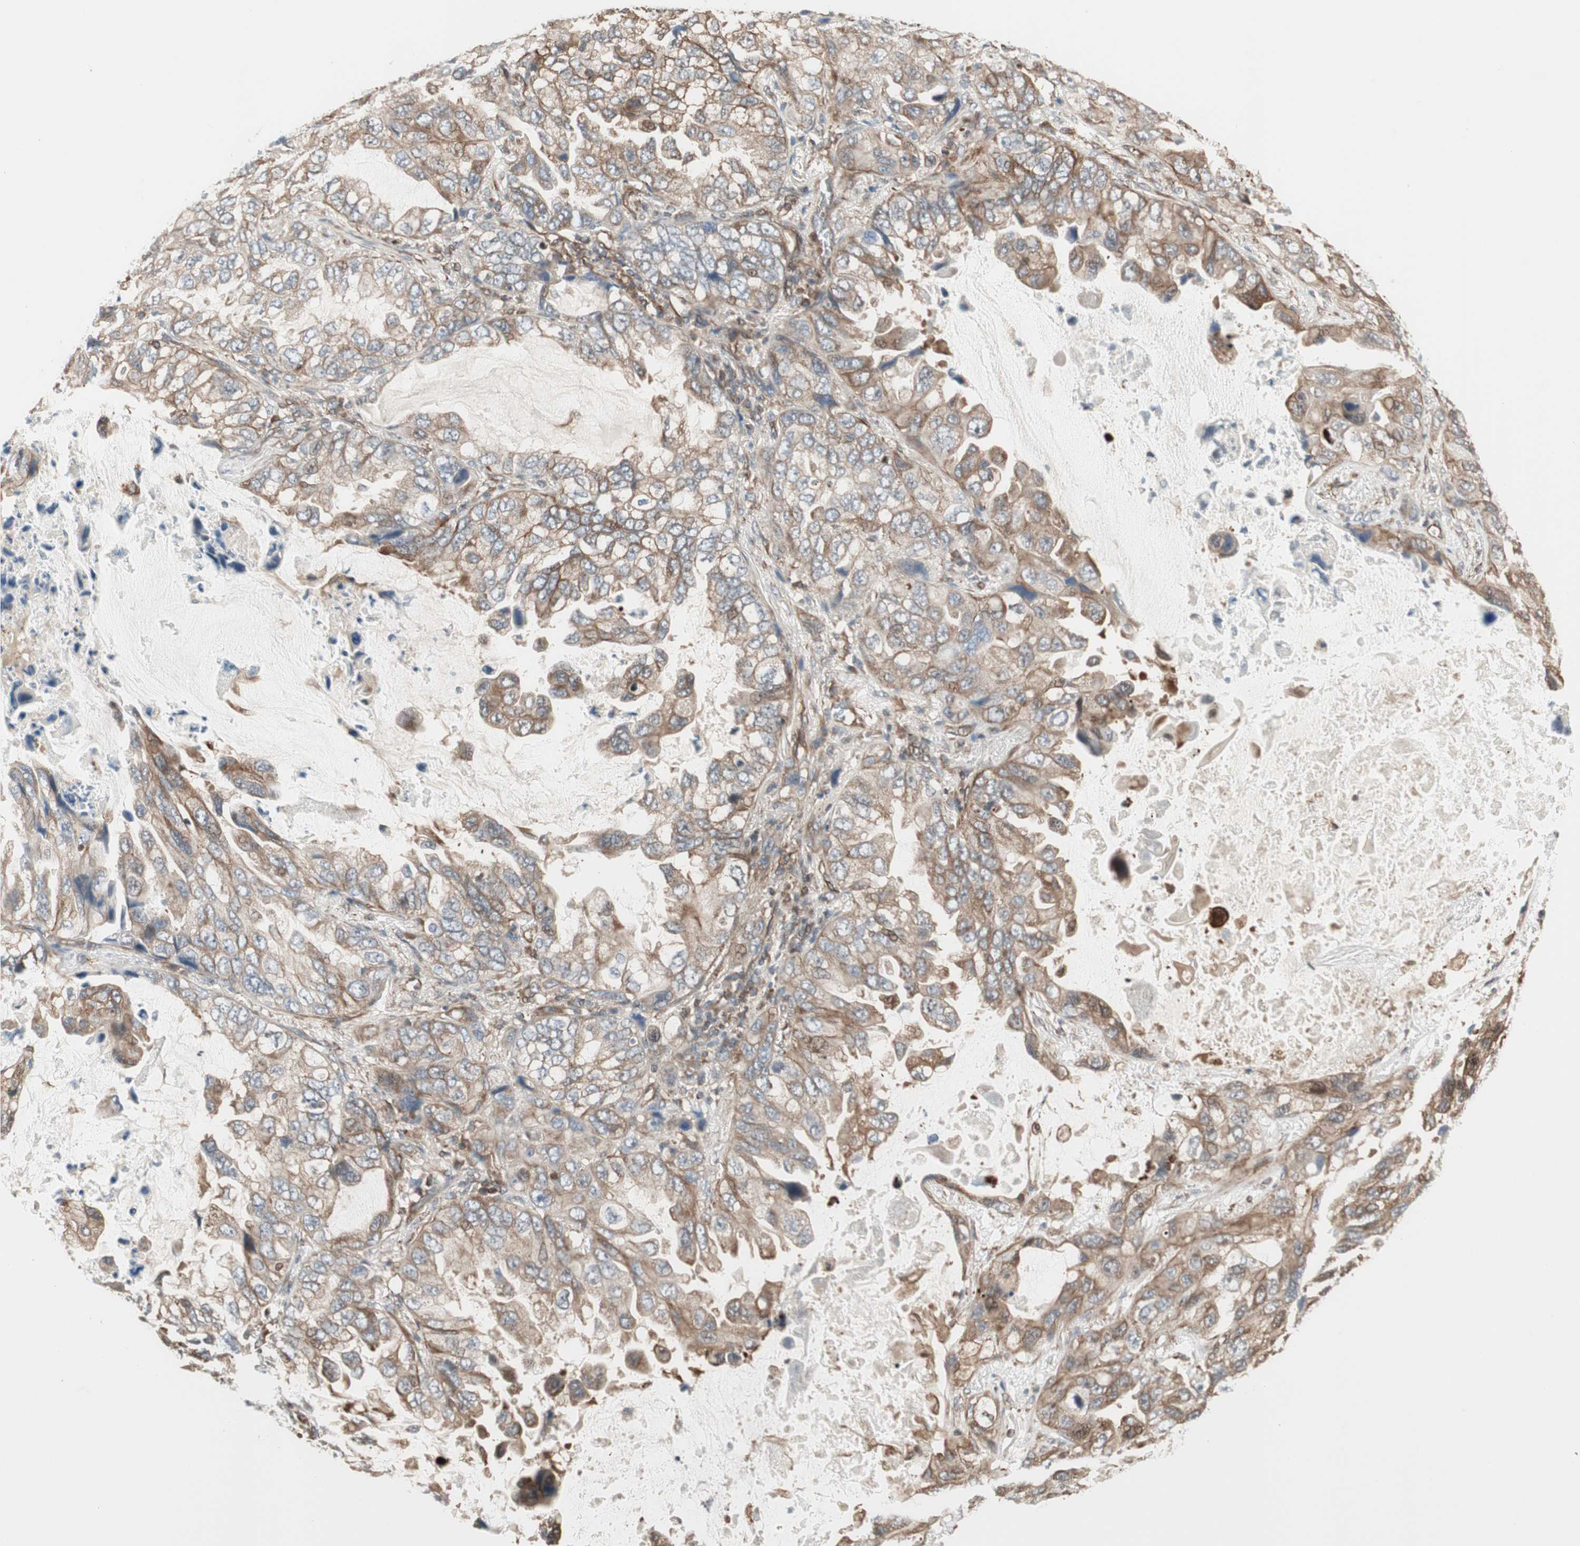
{"staining": {"intensity": "moderate", "quantity": ">75%", "location": "cytoplasmic/membranous"}, "tissue": "lung cancer", "cell_type": "Tumor cells", "image_type": "cancer", "snomed": [{"axis": "morphology", "description": "Squamous cell carcinoma, NOS"}, {"axis": "topography", "description": "Lung"}], "caption": "Immunohistochemical staining of squamous cell carcinoma (lung) demonstrates medium levels of moderate cytoplasmic/membranous staining in about >75% of tumor cells.", "gene": "MAD2L2", "patient": {"sex": "female", "age": 73}}